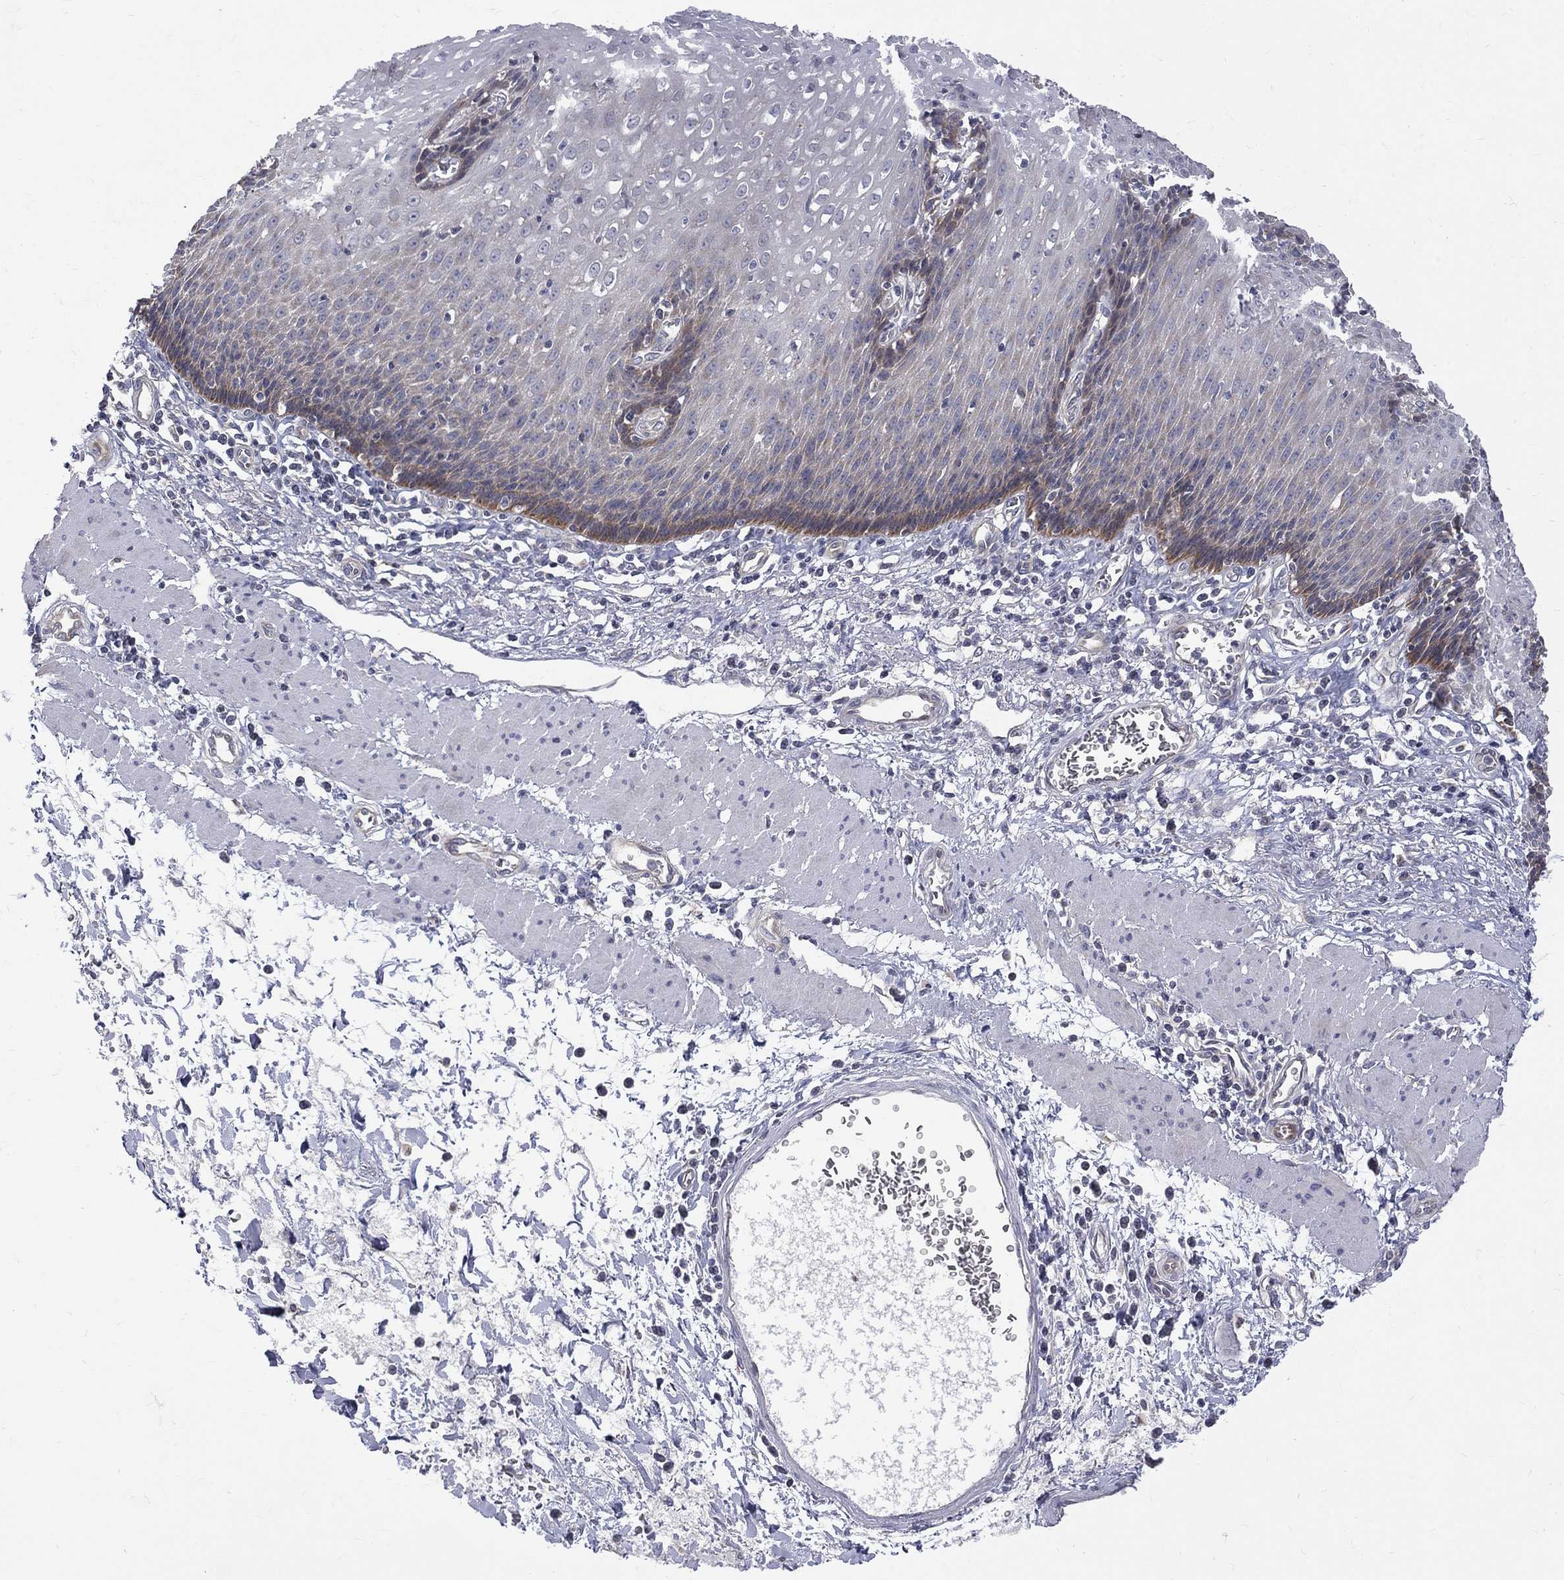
{"staining": {"intensity": "moderate", "quantity": "<25%", "location": "cytoplasmic/membranous"}, "tissue": "esophagus", "cell_type": "Squamous epithelial cells", "image_type": "normal", "snomed": [{"axis": "morphology", "description": "Normal tissue, NOS"}, {"axis": "topography", "description": "Esophagus"}], "caption": "Immunohistochemical staining of benign human esophagus reveals <25% levels of moderate cytoplasmic/membranous protein positivity in about <25% of squamous epithelial cells. The staining is performed using DAB brown chromogen to label protein expression. The nuclei are counter-stained blue using hematoxylin.", "gene": "SH2B1", "patient": {"sex": "male", "age": 57}}